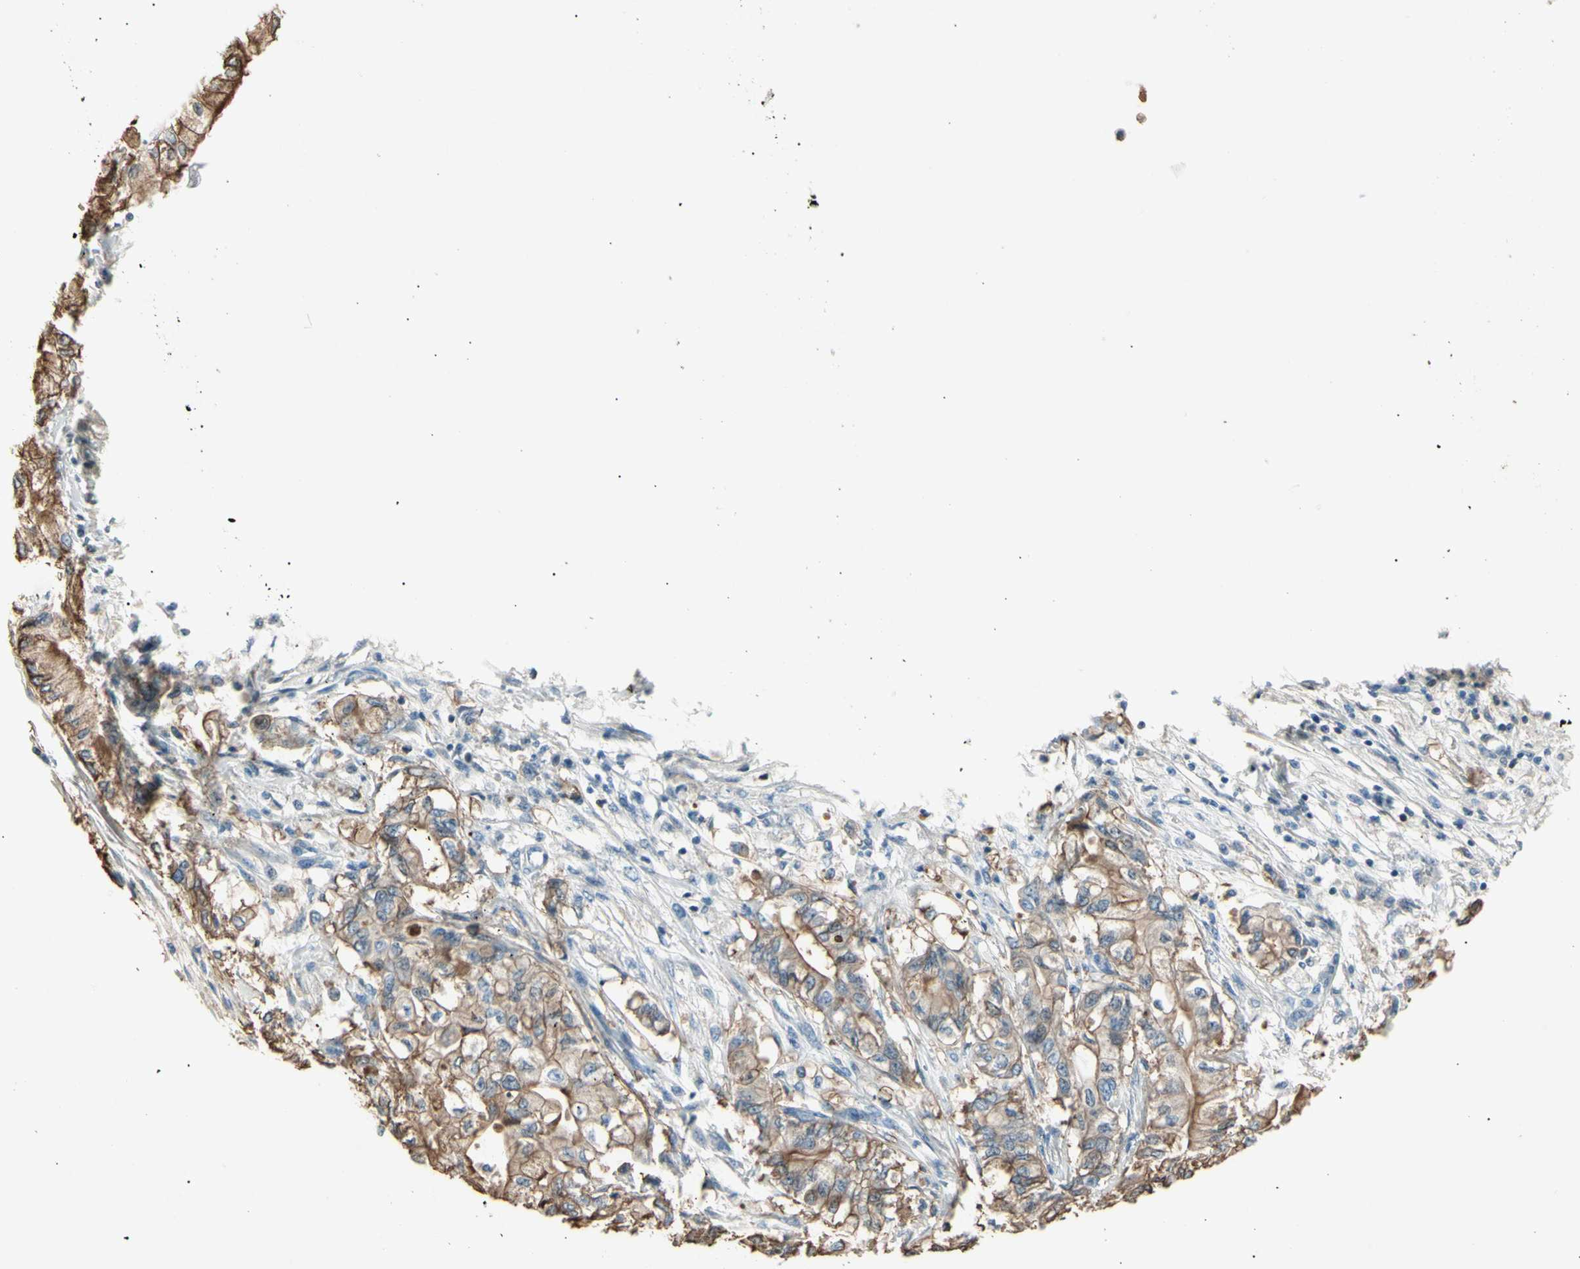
{"staining": {"intensity": "moderate", "quantity": ">75%", "location": "cytoplasmic/membranous"}, "tissue": "pancreatic cancer", "cell_type": "Tumor cells", "image_type": "cancer", "snomed": [{"axis": "morphology", "description": "Adenocarcinoma, NOS"}, {"axis": "topography", "description": "Pancreas"}], "caption": "Protein staining shows moderate cytoplasmic/membranous staining in about >75% of tumor cells in pancreatic adenocarcinoma.", "gene": "LHPP", "patient": {"sex": "male", "age": 70}}